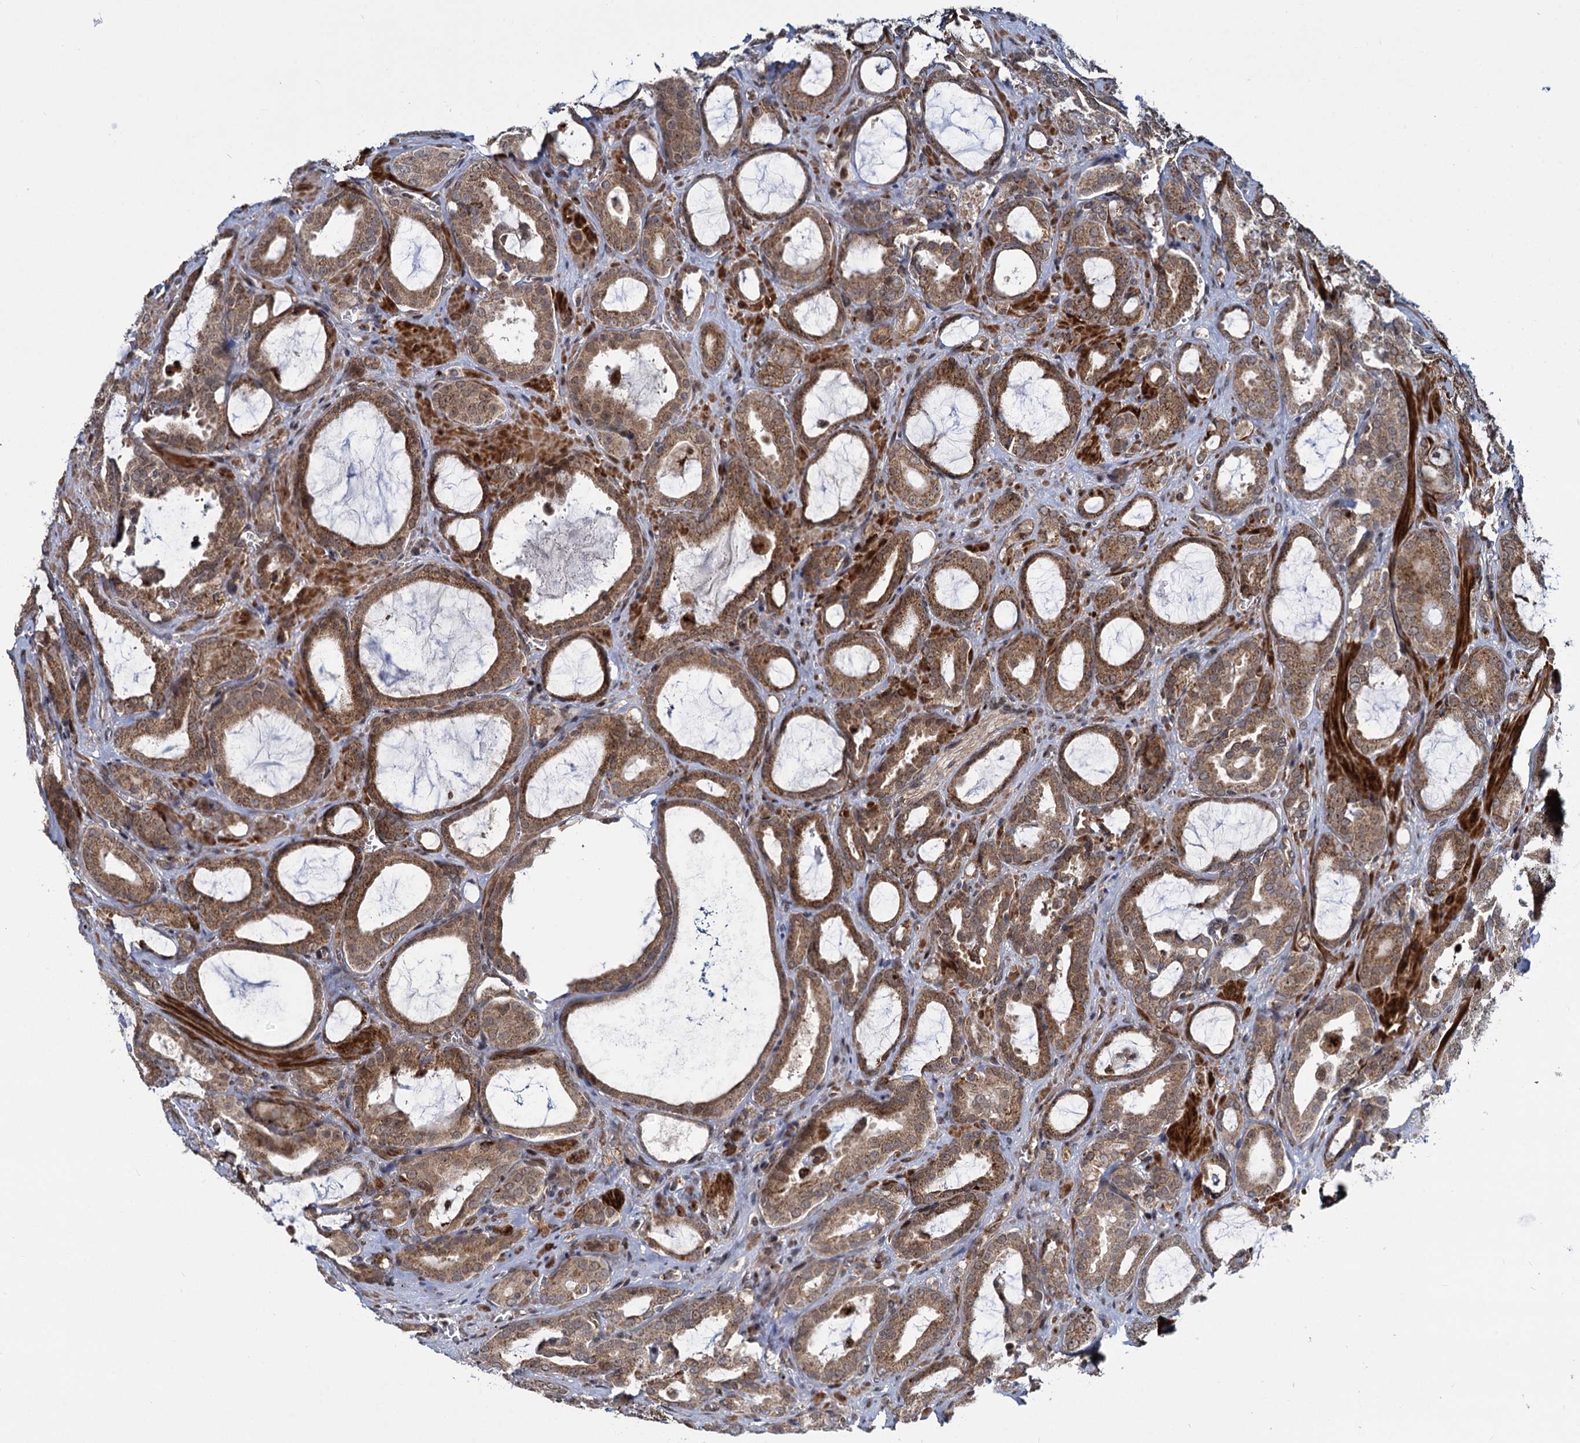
{"staining": {"intensity": "moderate", "quantity": ">75%", "location": "cytoplasmic/membranous"}, "tissue": "prostate cancer", "cell_type": "Tumor cells", "image_type": "cancer", "snomed": [{"axis": "morphology", "description": "Adenocarcinoma, High grade"}, {"axis": "topography", "description": "Prostate"}], "caption": "High-grade adenocarcinoma (prostate) was stained to show a protein in brown. There is medium levels of moderate cytoplasmic/membranous expression in about >75% of tumor cells. The protein of interest is stained brown, and the nuclei are stained in blue (DAB IHC with brightfield microscopy, high magnification).", "gene": "GAL3ST4", "patient": {"sex": "male", "age": 72}}